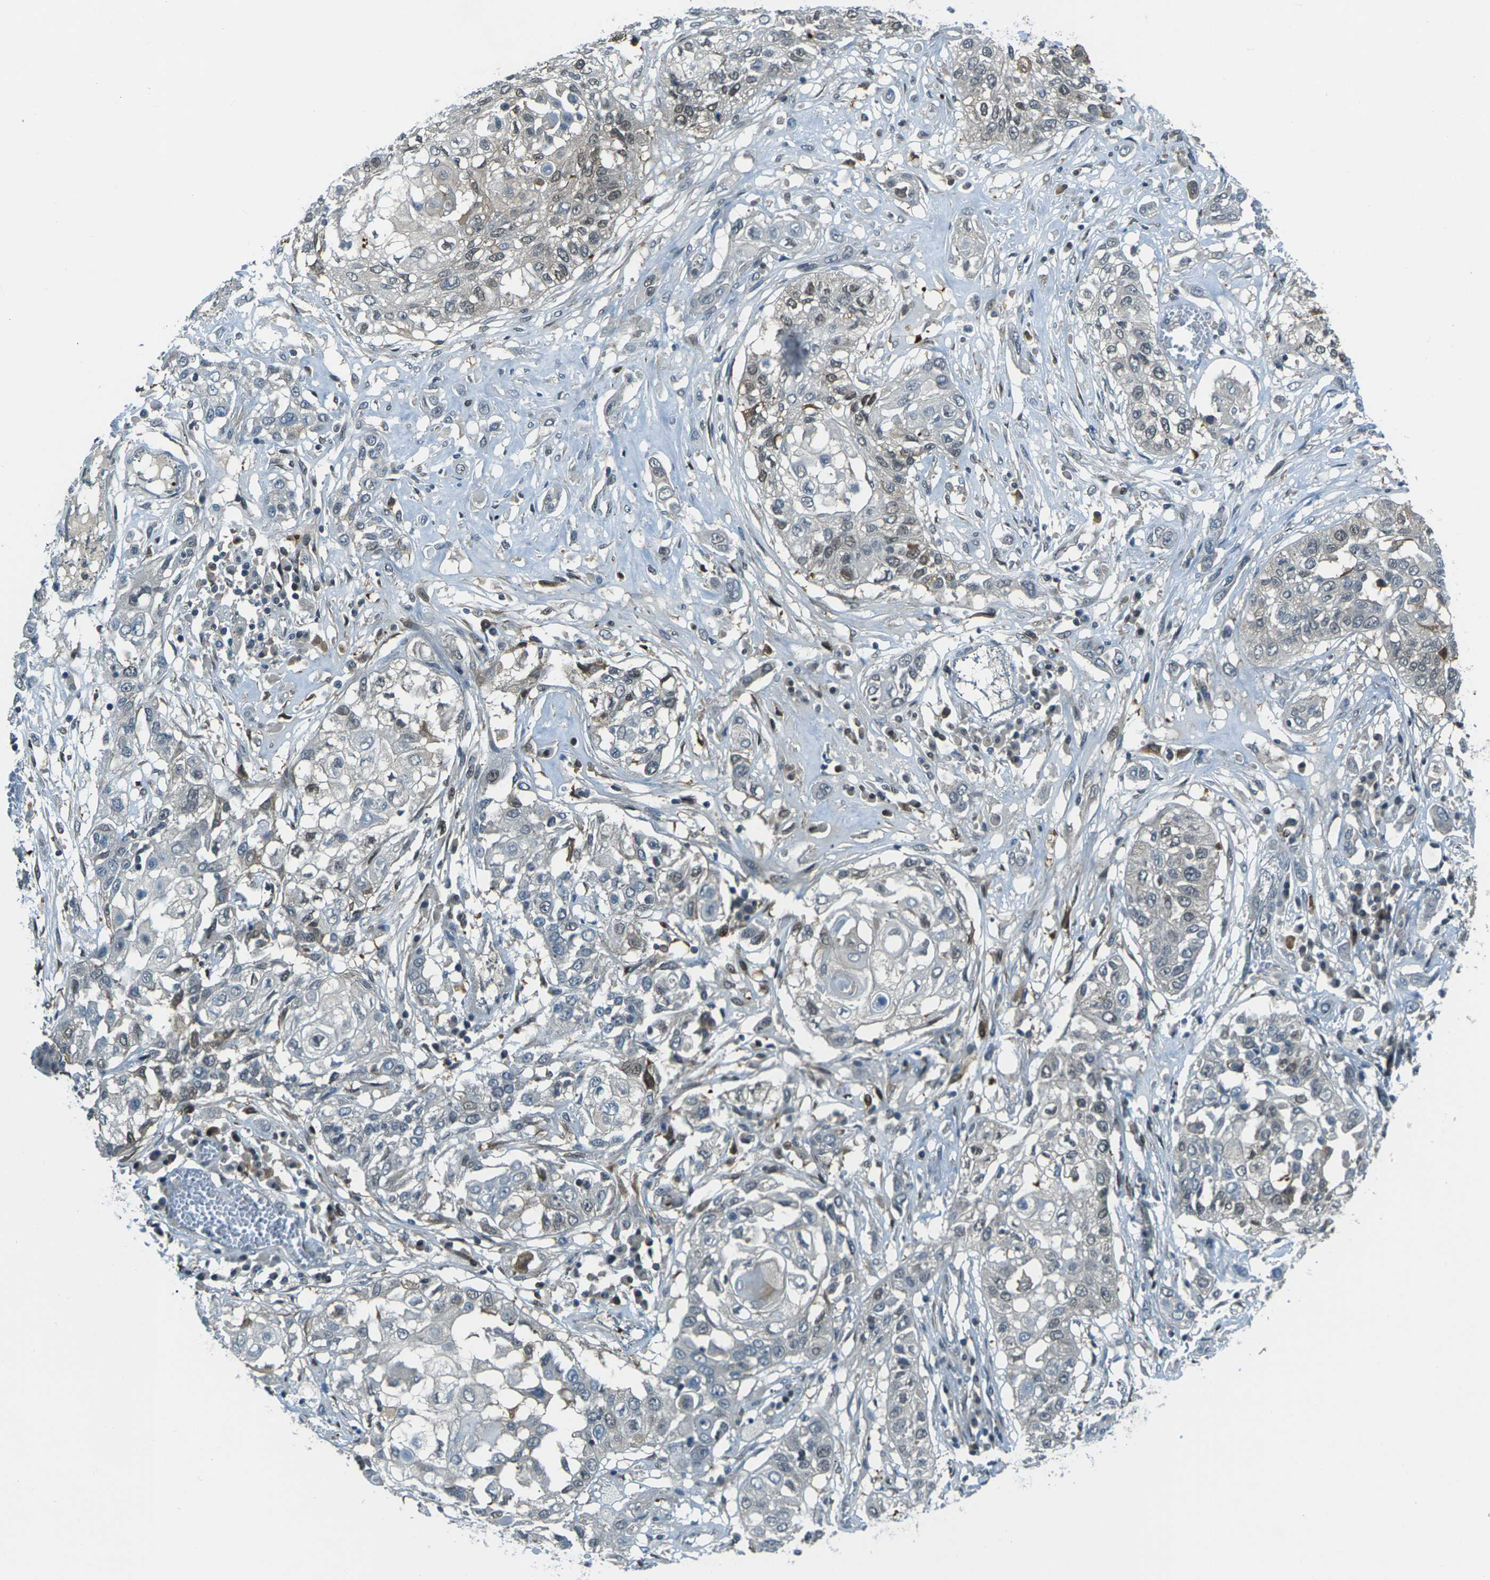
{"staining": {"intensity": "moderate", "quantity": "<25%", "location": "nuclear"}, "tissue": "lung cancer", "cell_type": "Tumor cells", "image_type": "cancer", "snomed": [{"axis": "morphology", "description": "Squamous cell carcinoma, NOS"}, {"axis": "topography", "description": "Lung"}], "caption": "Protein analysis of squamous cell carcinoma (lung) tissue shows moderate nuclear expression in approximately <25% of tumor cells.", "gene": "NANOS2", "patient": {"sex": "male", "age": 71}}